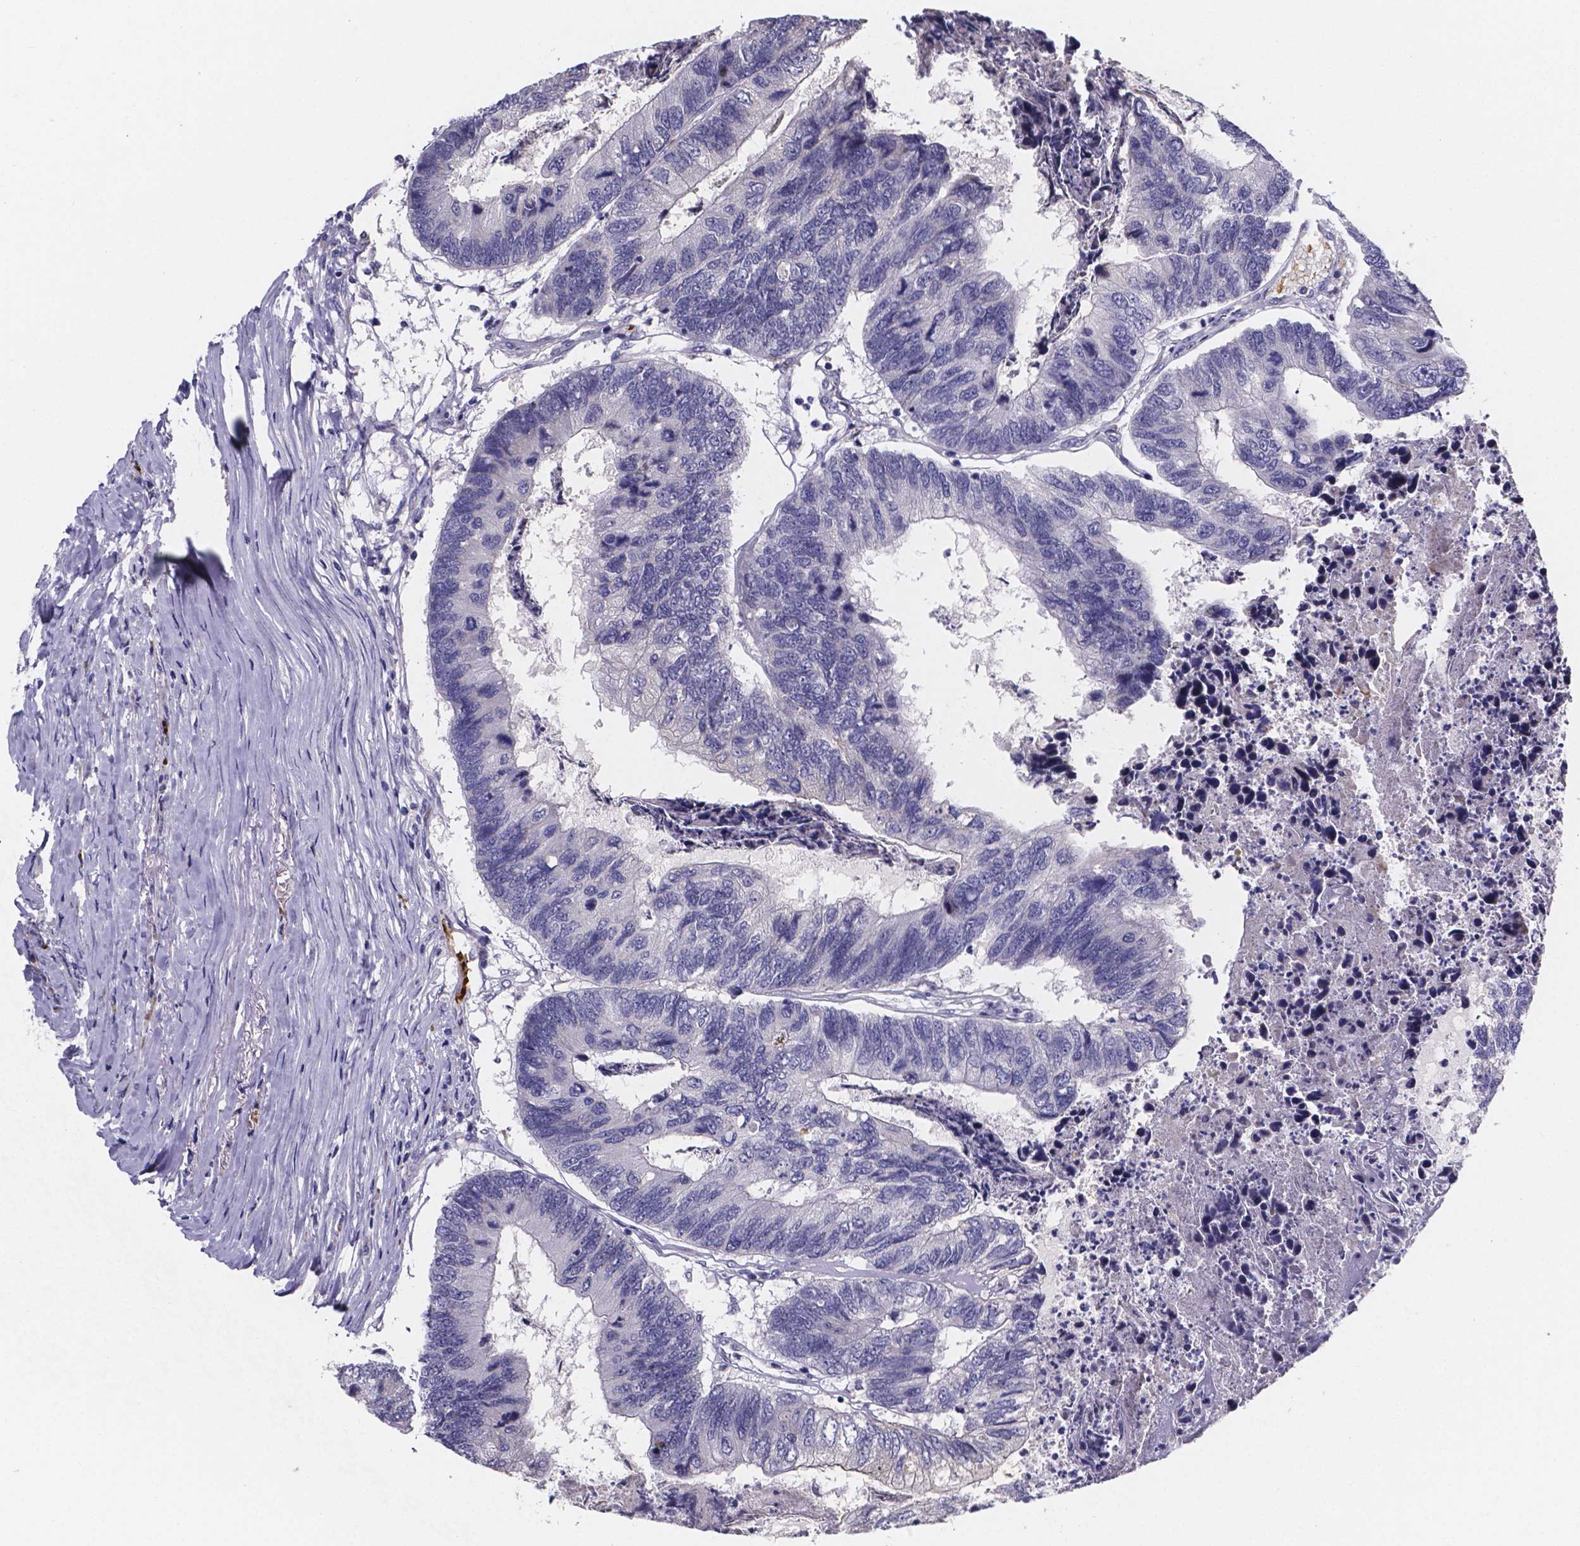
{"staining": {"intensity": "negative", "quantity": "none", "location": "none"}, "tissue": "colorectal cancer", "cell_type": "Tumor cells", "image_type": "cancer", "snomed": [{"axis": "morphology", "description": "Adenocarcinoma, NOS"}, {"axis": "topography", "description": "Colon"}], "caption": "Immunohistochemical staining of human adenocarcinoma (colorectal) exhibits no significant positivity in tumor cells. (Immunohistochemistry, brightfield microscopy, high magnification).", "gene": "GABRA3", "patient": {"sex": "female", "age": 67}}